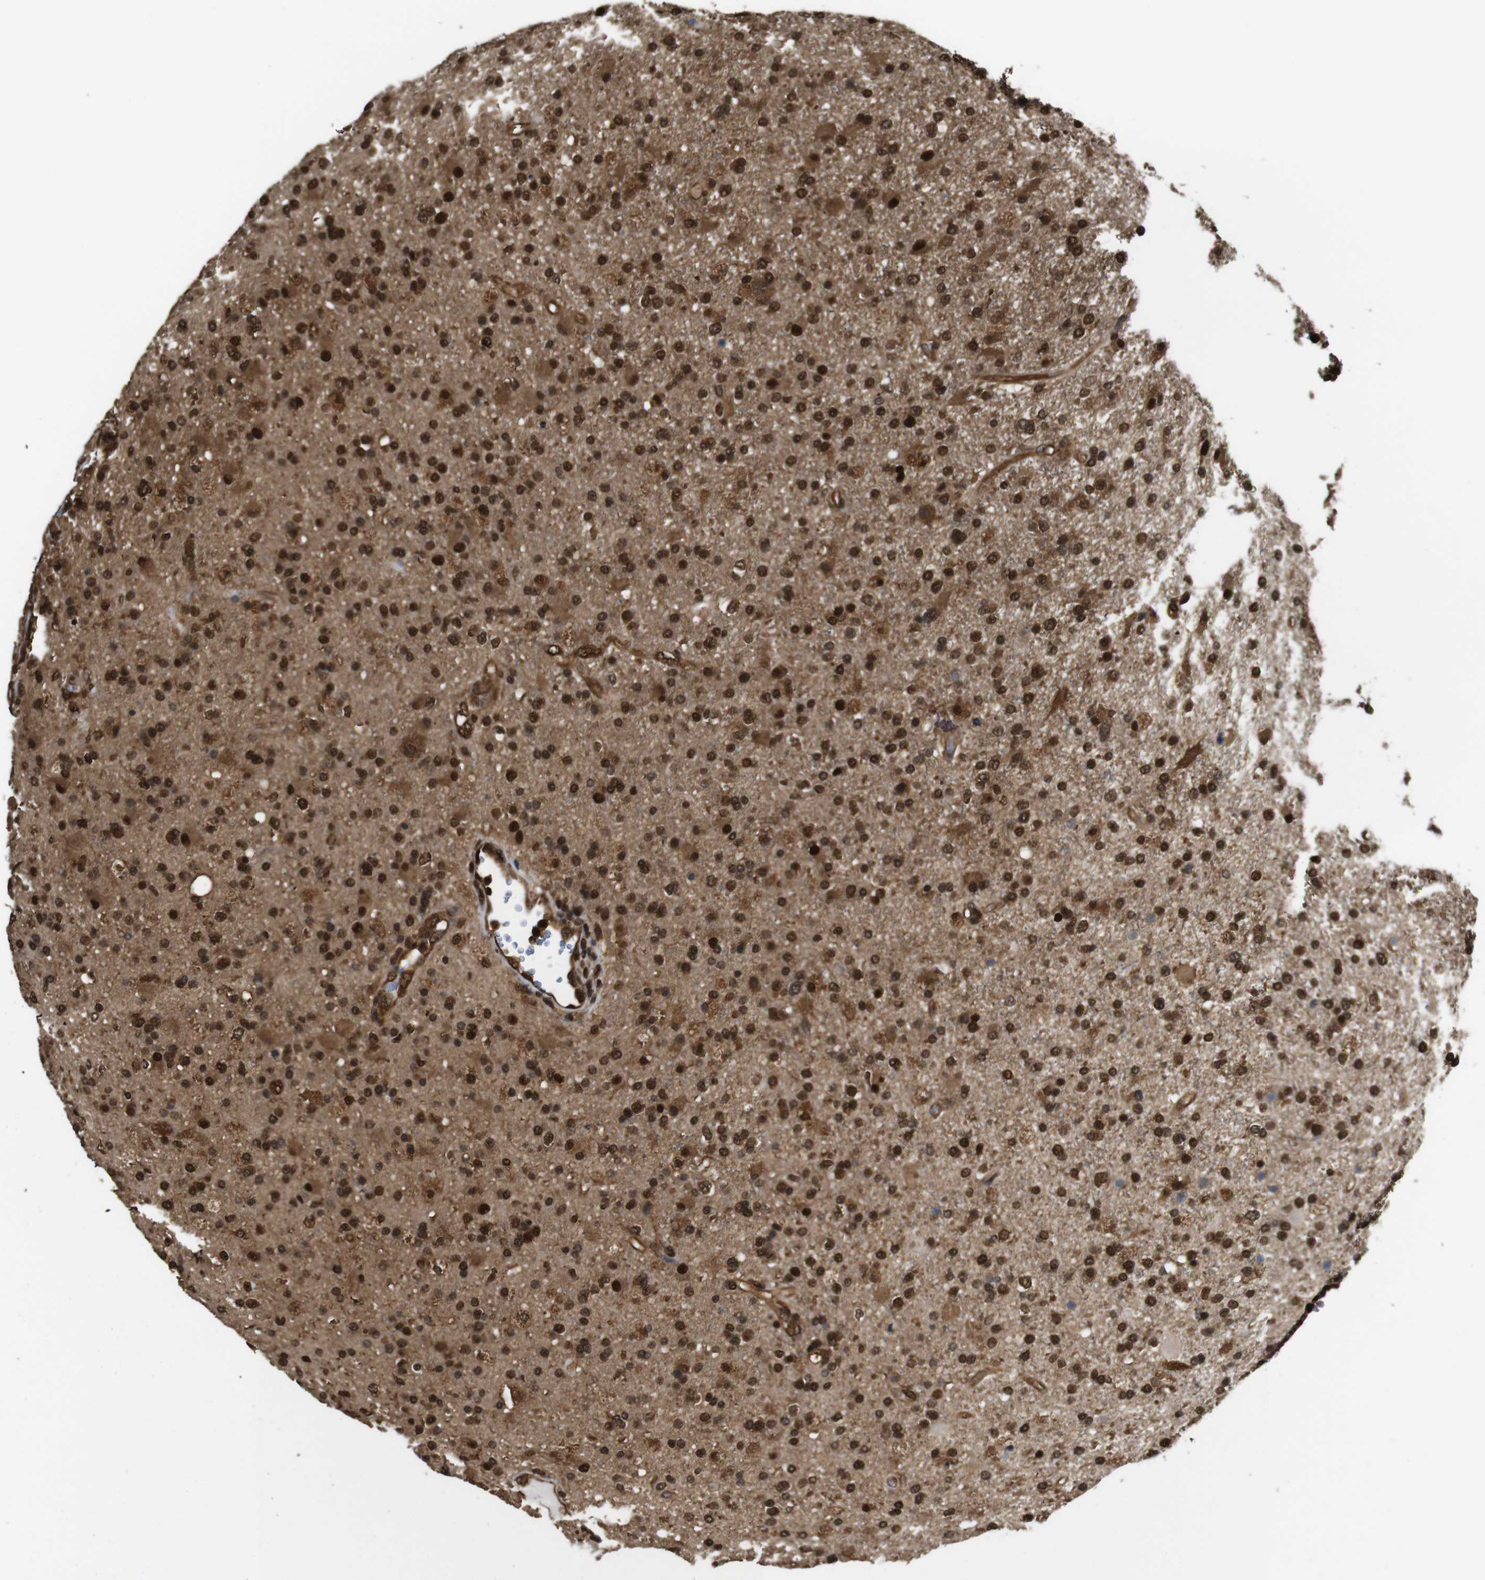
{"staining": {"intensity": "strong", "quantity": ">75%", "location": "cytoplasmic/membranous,nuclear"}, "tissue": "glioma", "cell_type": "Tumor cells", "image_type": "cancer", "snomed": [{"axis": "morphology", "description": "Glioma, malignant, High grade"}, {"axis": "topography", "description": "Brain"}], "caption": "Brown immunohistochemical staining in high-grade glioma (malignant) demonstrates strong cytoplasmic/membranous and nuclear positivity in approximately >75% of tumor cells.", "gene": "VCP", "patient": {"sex": "male", "age": 33}}